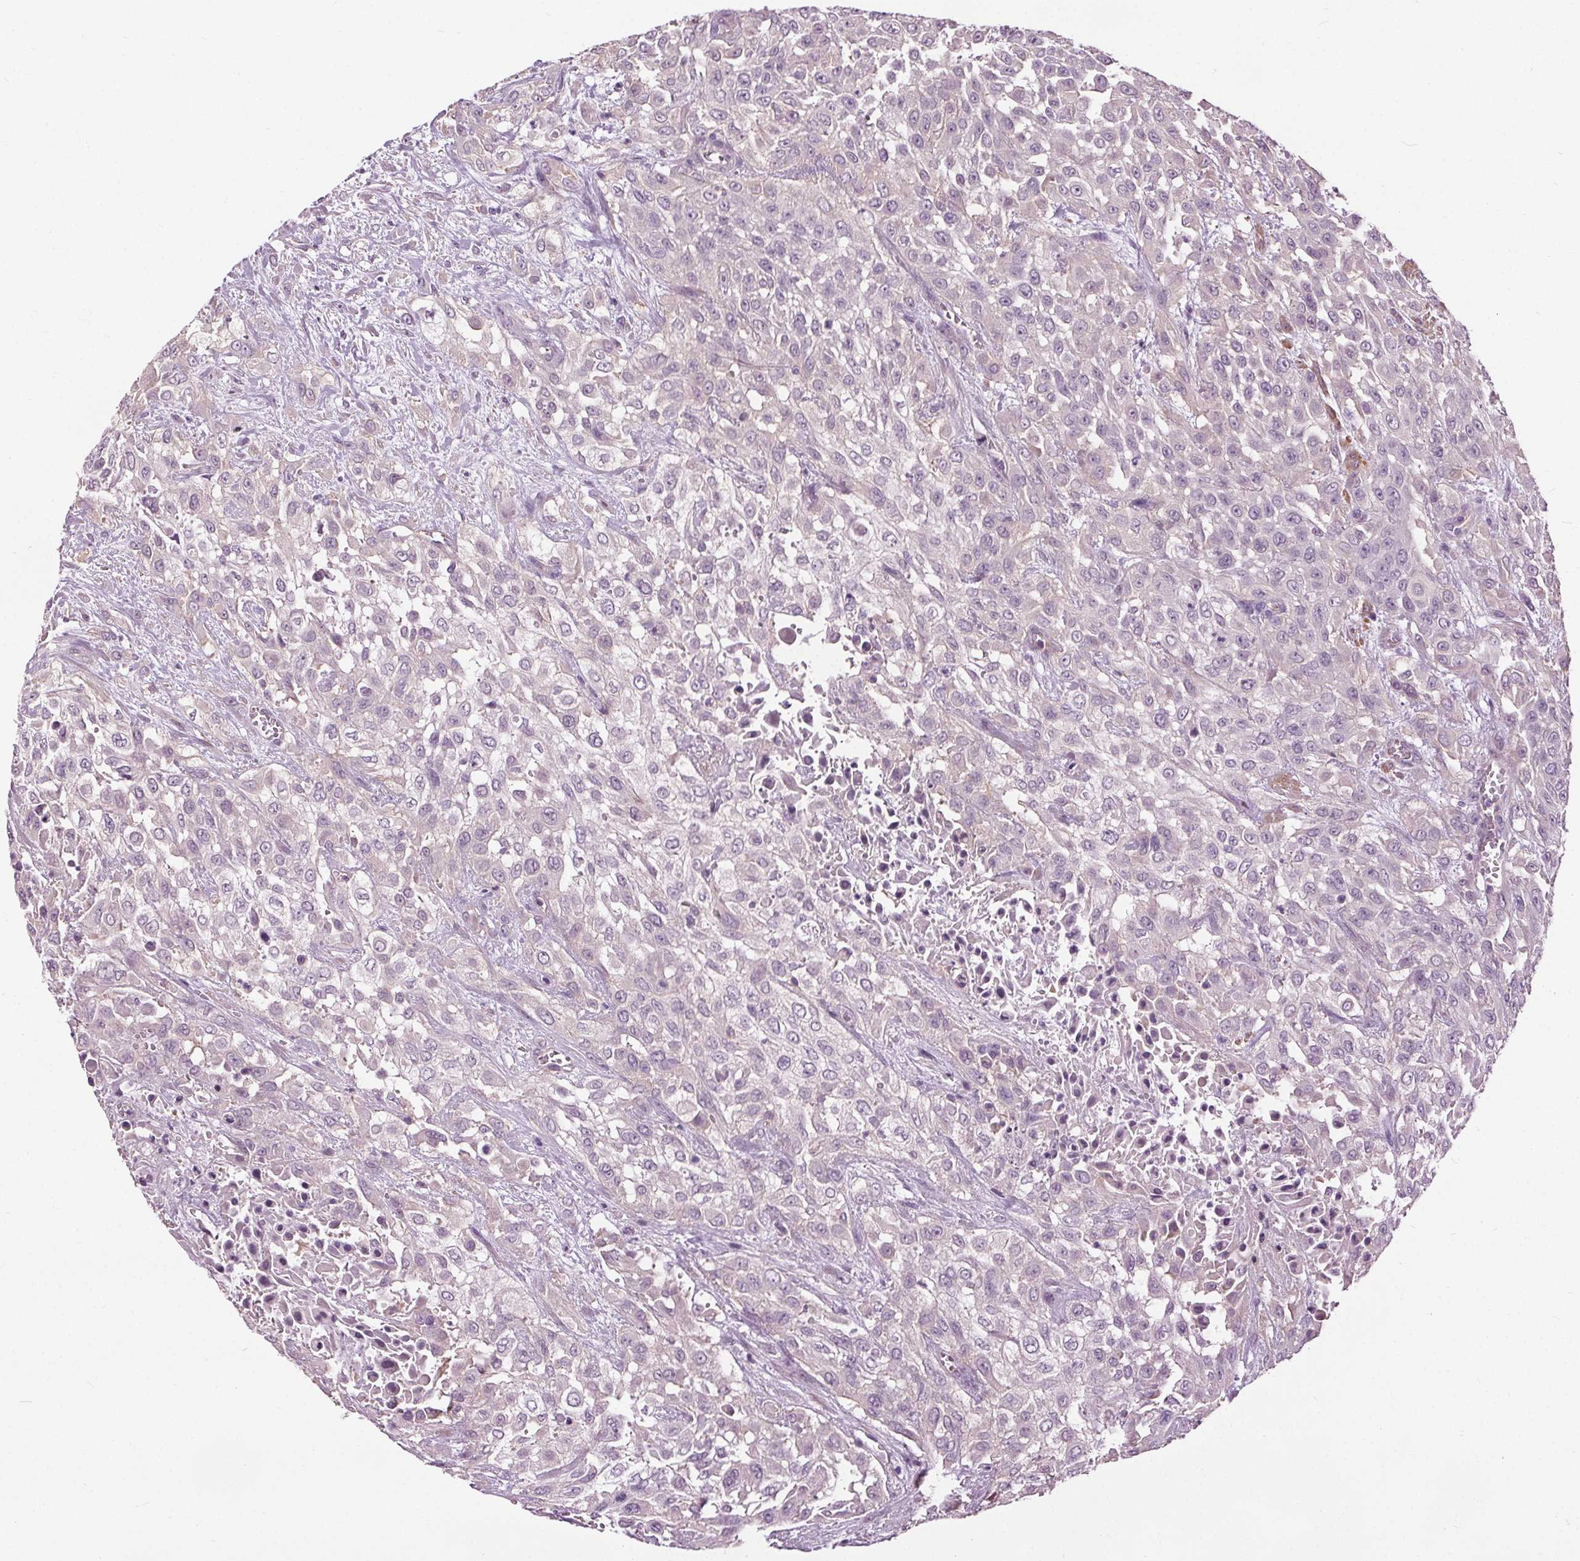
{"staining": {"intensity": "negative", "quantity": "none", "location": "none"}, "tissue": "urothelial cancer", "cell_type": "Tumor cells", "image_type": "cancer", "snomed": [{"axis": "morphology", "description": "Urothelial carcinoma, High grade"}, {"axis": "topography", "description": "Urinary bladder"}], "caption": "A high-resolution photomicrograph shows immunohistochemistry (IHC) staining of urothelial carcinoma (high-grade), which displays no significant positivity in tumor cells.", "gene": "RASA1", "patient": {"sex": "male", "age": 57}}